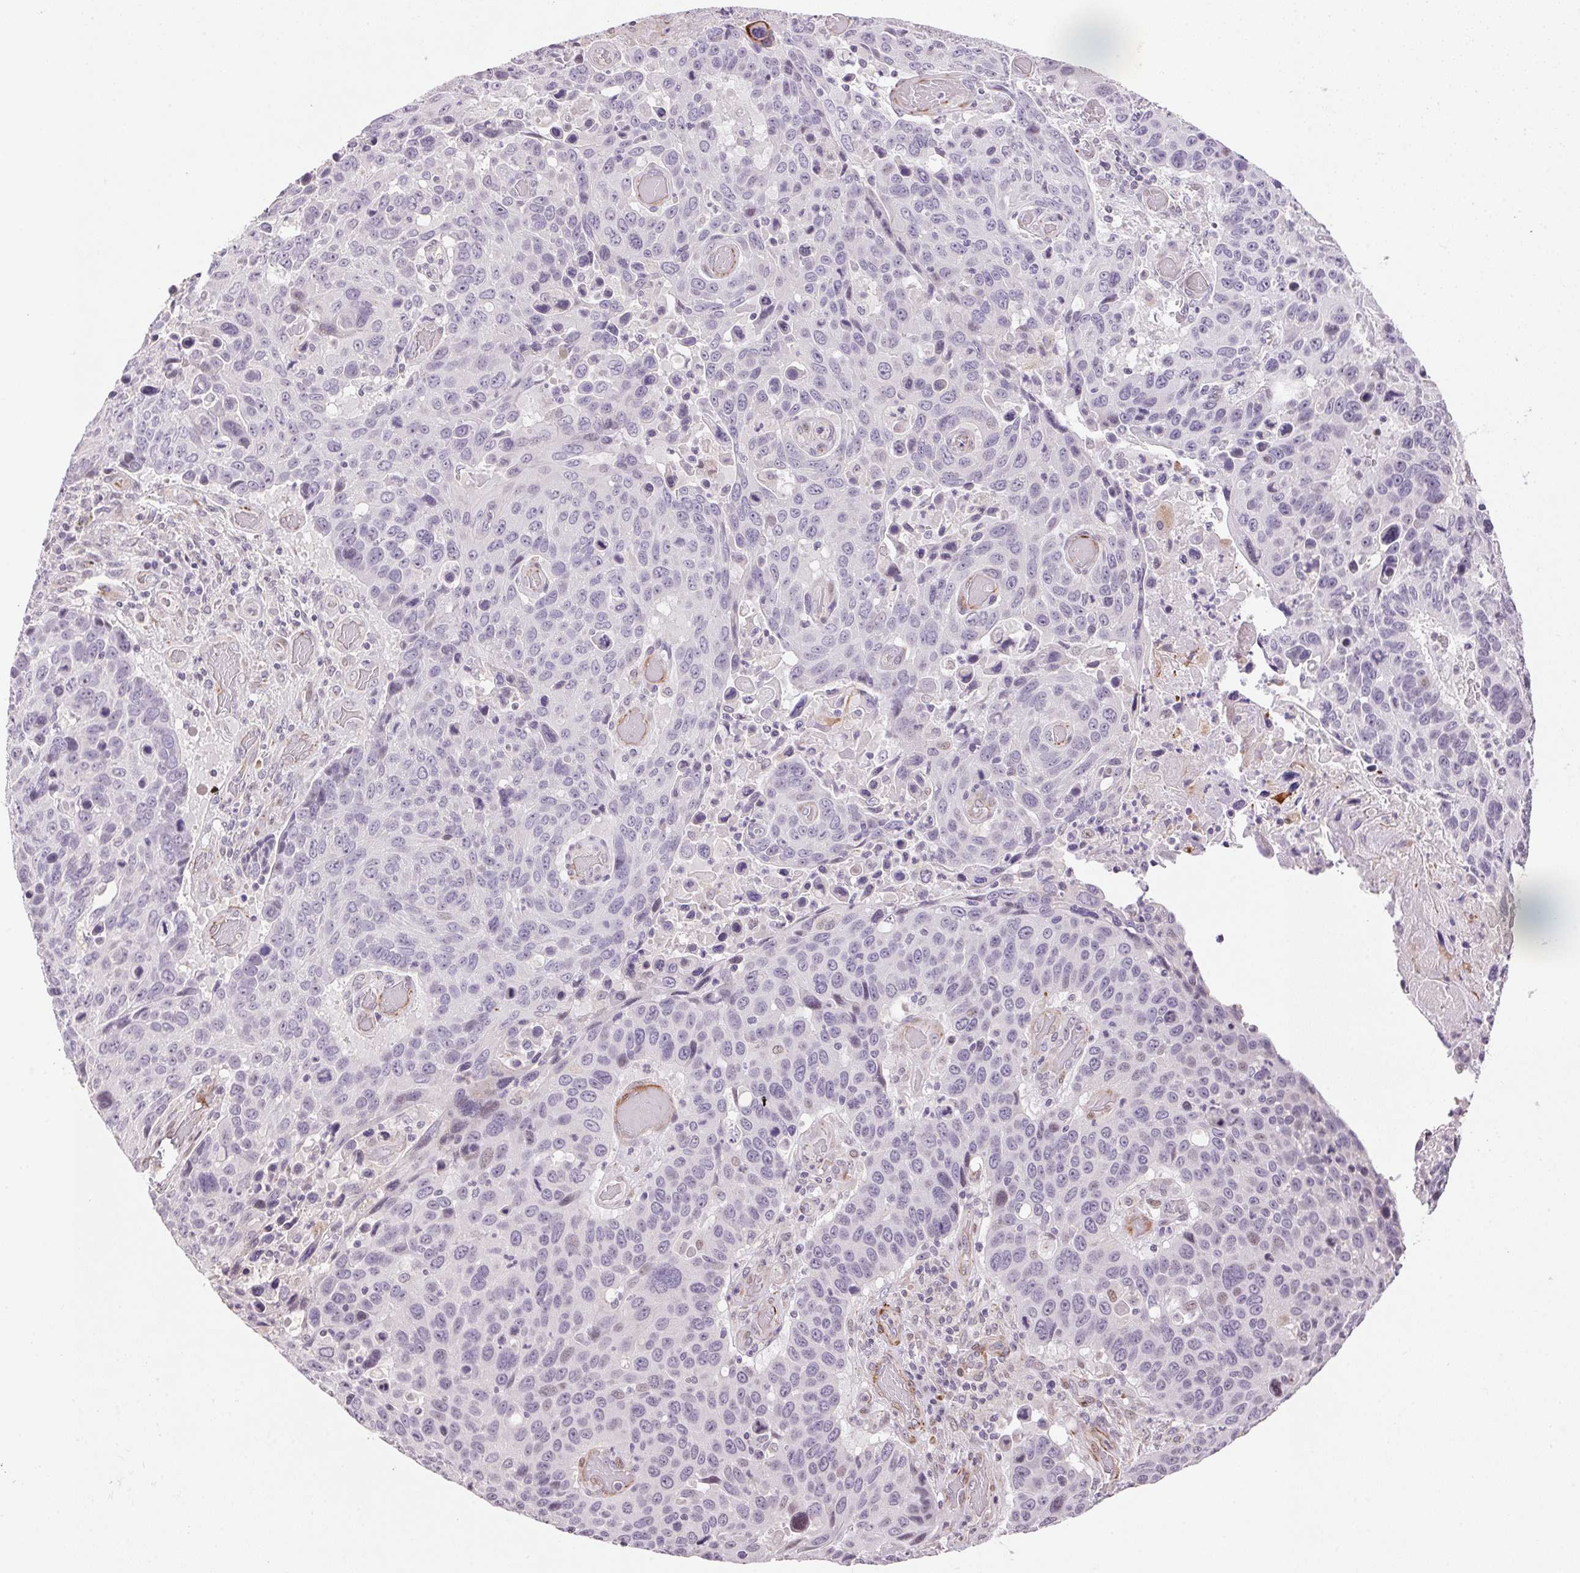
{"staining": {"intensity": "negative", "quantity": "none", "location": "none"}, "tissue": "lung cancer", "cell_type": "Tumor cells", "image_type": "cancer", "snomed": [{"axis": "morphology", "description": "Squamous cell carcinoma, NOS"}, {"axis": "topography", "description": "Lung"}], "caption": "DAB (3,3'-diaminobenzidine) immunohistochemical staining of lung cancer displays no significant expression in tumor cells.", "gene": "GYG2", "patient": {"sex": "male", "age": 68}}